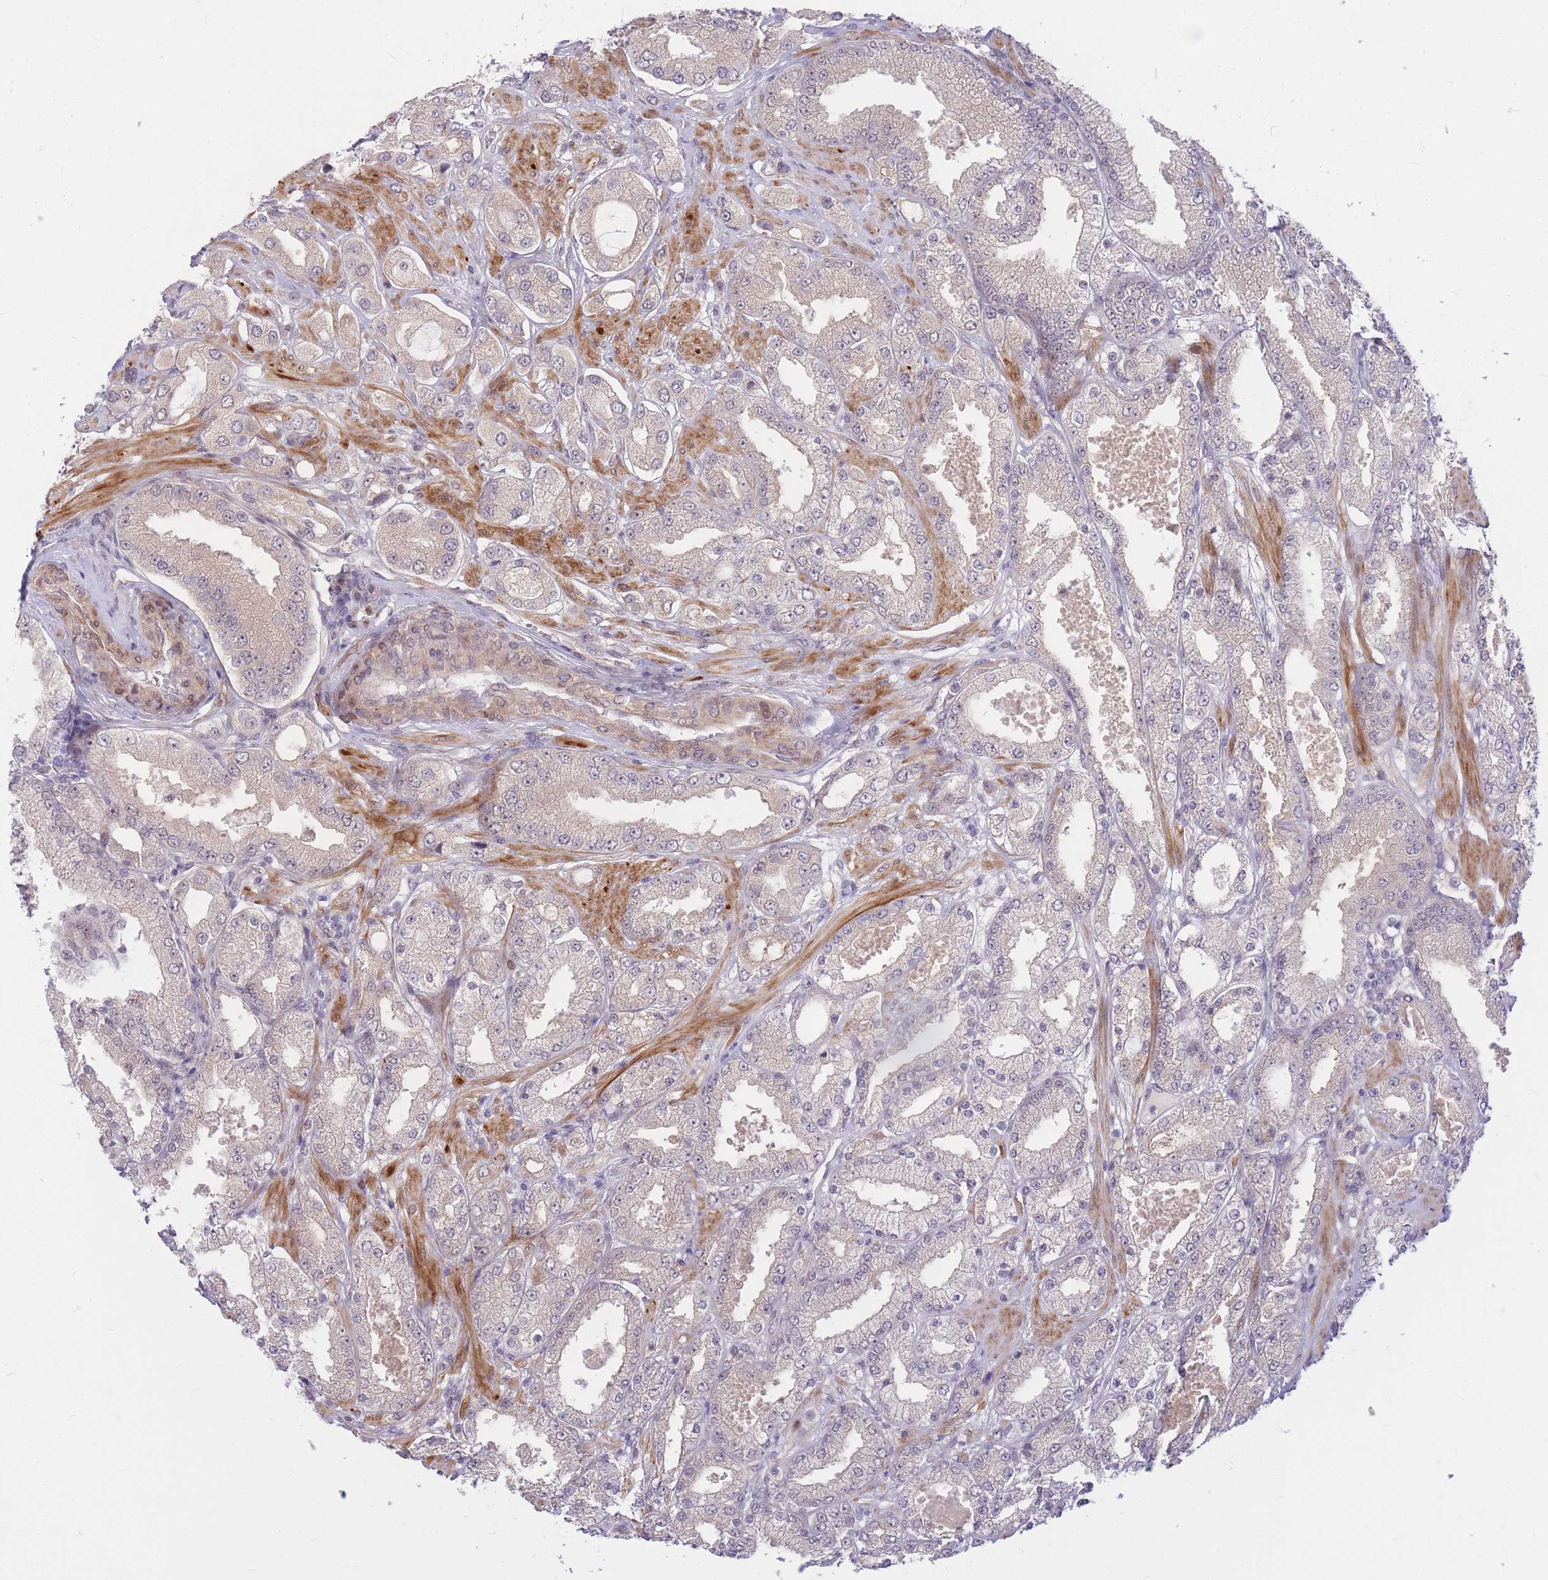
{"staining": {"intensity": "weak", "quantity": "<25%", "location": "cytoplasmic/membranous"}, "tissue": "prostate cancer", "cell_type": "Tumor cells", "image_type": "cancer", "snomed": [{"axis": "morphology", "description": "Adenocarcinoma, High grade"}, {"axis": "topography", "description": "Prostate"}], "caption": "Micrograph shows no protein staining in tumor cells of prostate adenocarcinoma (high-grade) tissue. Brightfield microscopy of immunohistochemistry (IHC) stained with DAB (3,3'-diaminobenzidine) (brown) and hematoxylin (blue), captured at high magnification.", "gene": "ERCC2", "patient": {"sex": "male", "age": 68}}